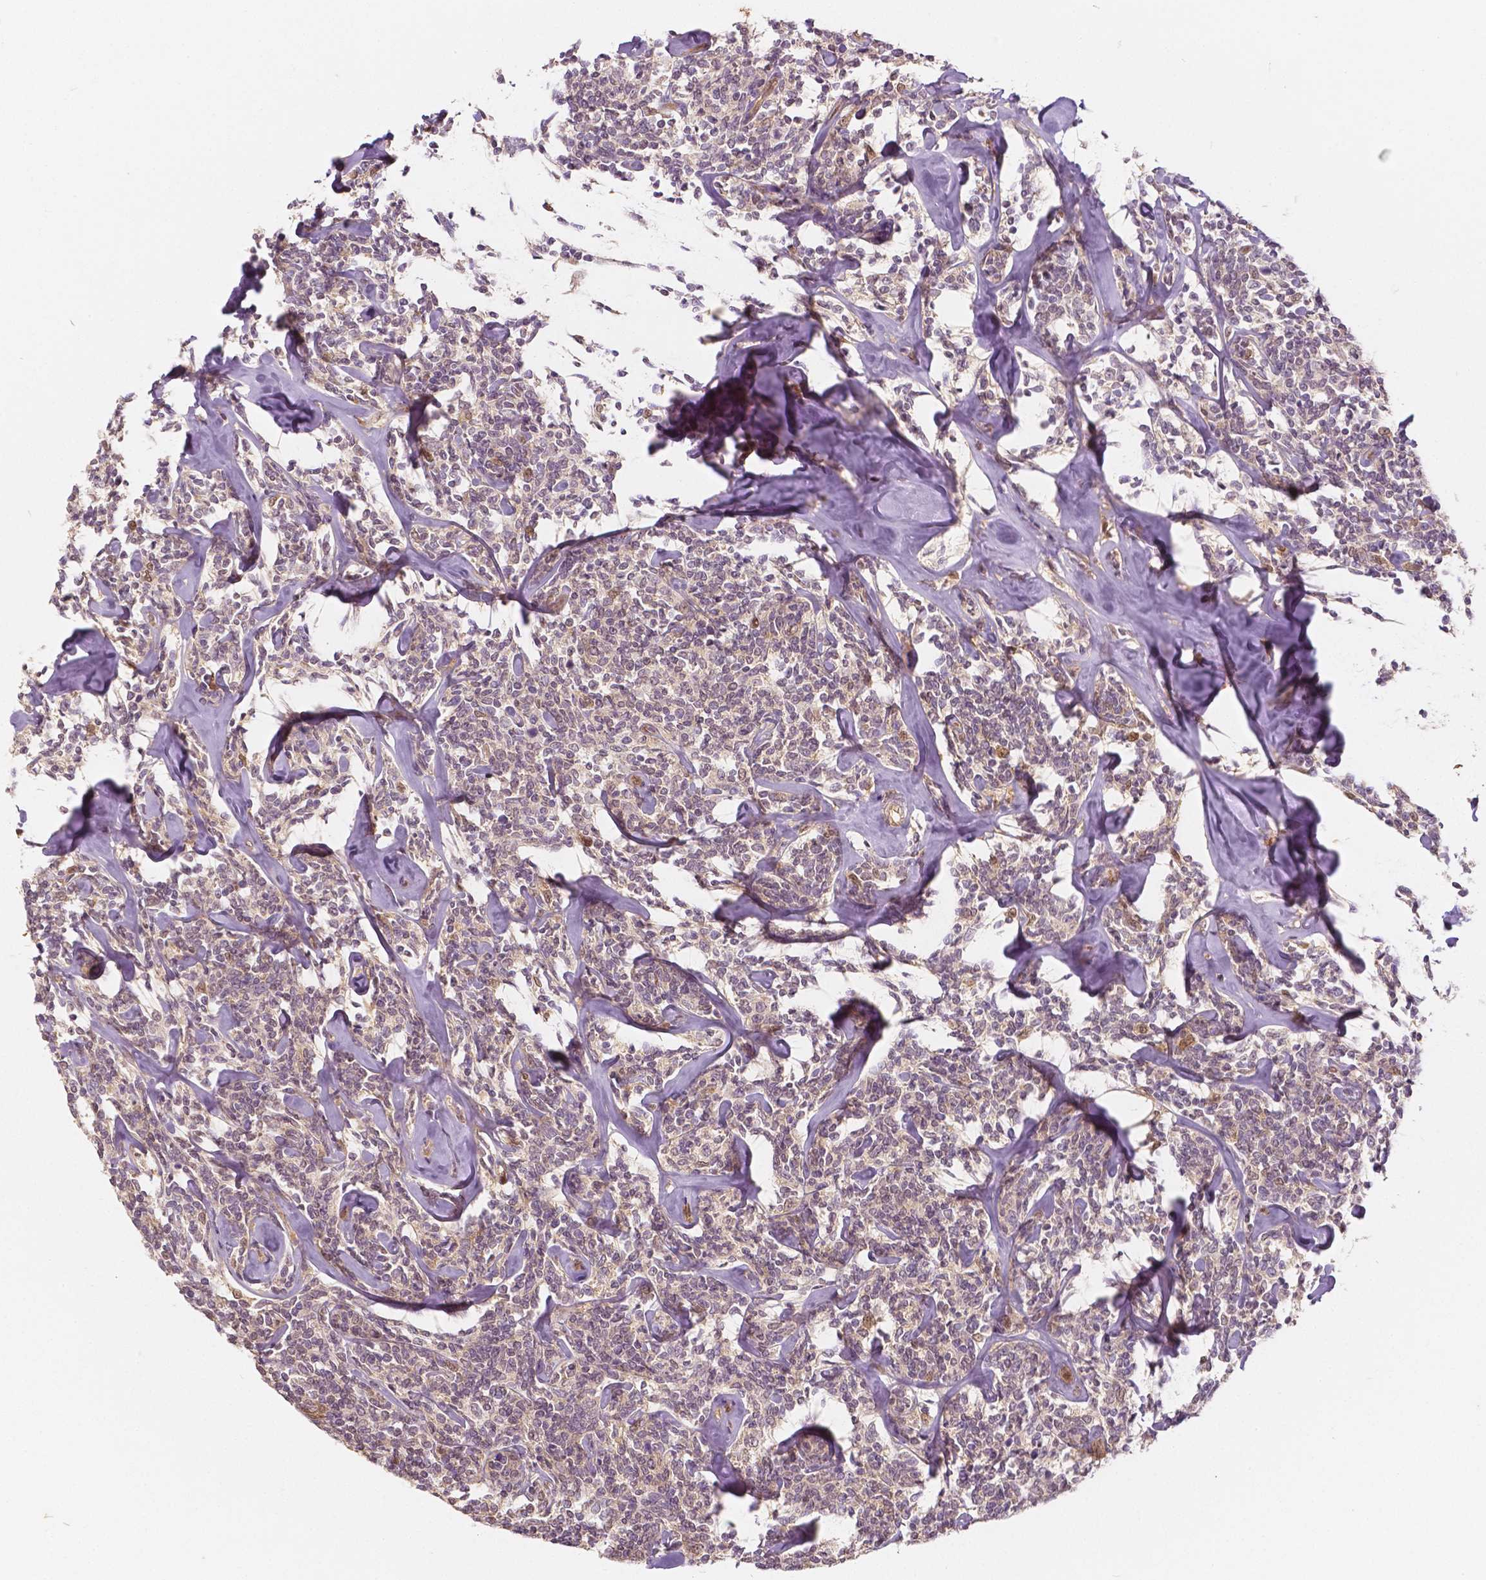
{"staining": {"intensity": "weak", "quantity": "25%-75%", "location": "cytoplasmic/membranous,nuclear"}, "tissue": "lymphoma", "cell_type": "Tumor cells", "image_type": "cancer", "snomed": [{"axis": "morphology", "description": "Malignant lymphoma, non-Hodgkin's type, Low grade"}, {"axis": "topography", "description": "Lymph node"}], "caption": "Protein positivity by IHC reveals weak cytoplasmic/membranous and nuclear staining in about 25%-75% of tumor cells in lymphoma.", "gene": "NAPRT", "patient": {"sex": "female", "age": 56}}